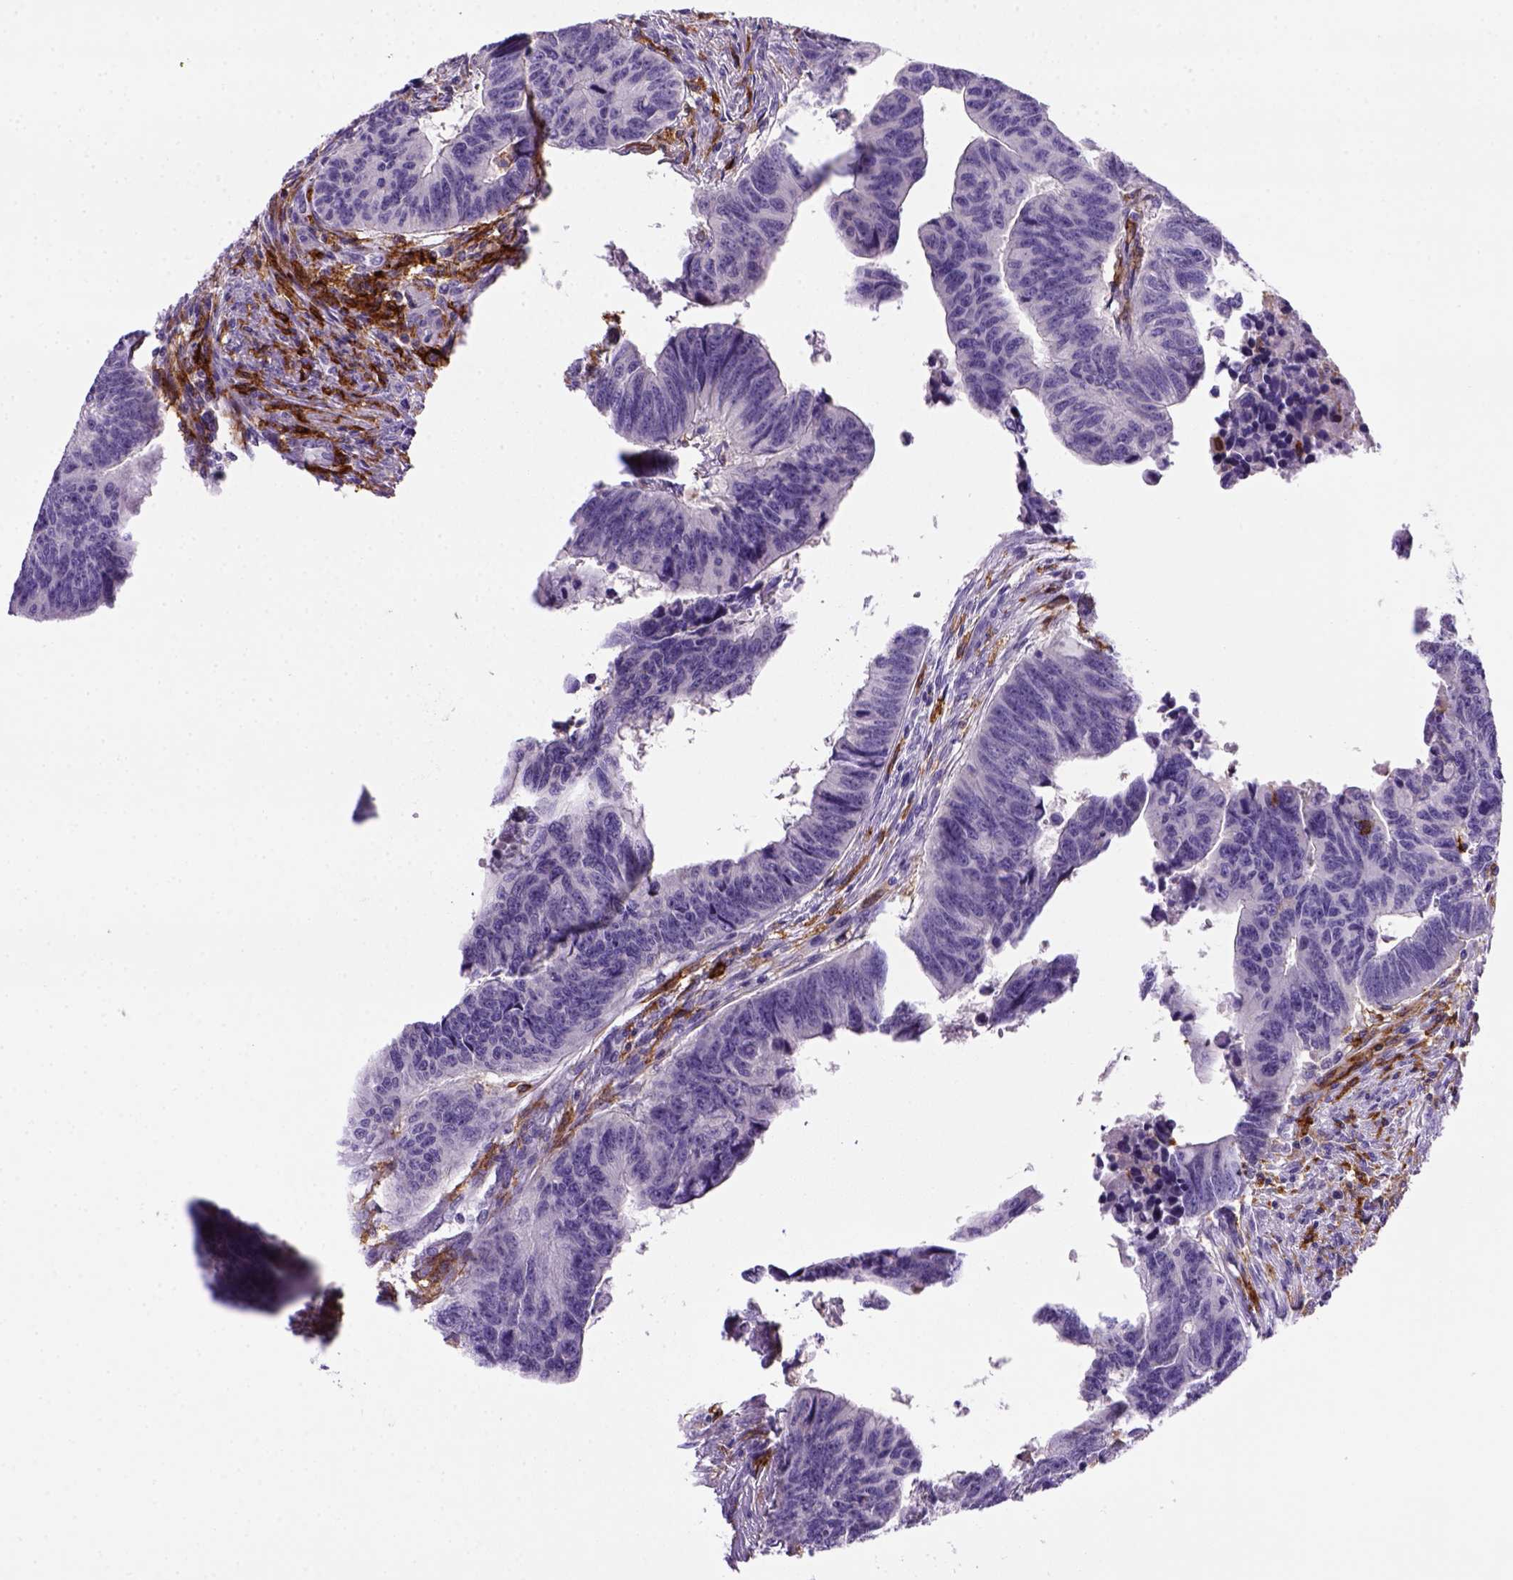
{"staining": {"intensity": "negative", "quantity": "none", "location": "none"}, "tissue": "colorectal cancer", "cell_type": "Tumor cells", "image_type": "cancer", "snomed": [{"axis": "morphology", "description": "Adenocarcinoma, NOS"}, {"axis": "topography", "description": "Rectum"}], "caption": "An immunohistochemistry image of colorectal cancer is shown. There is no staining in tumor cells of colorectal cancer.", "gene": "CD14", "patient": {"sex": "female", "age": 85}}